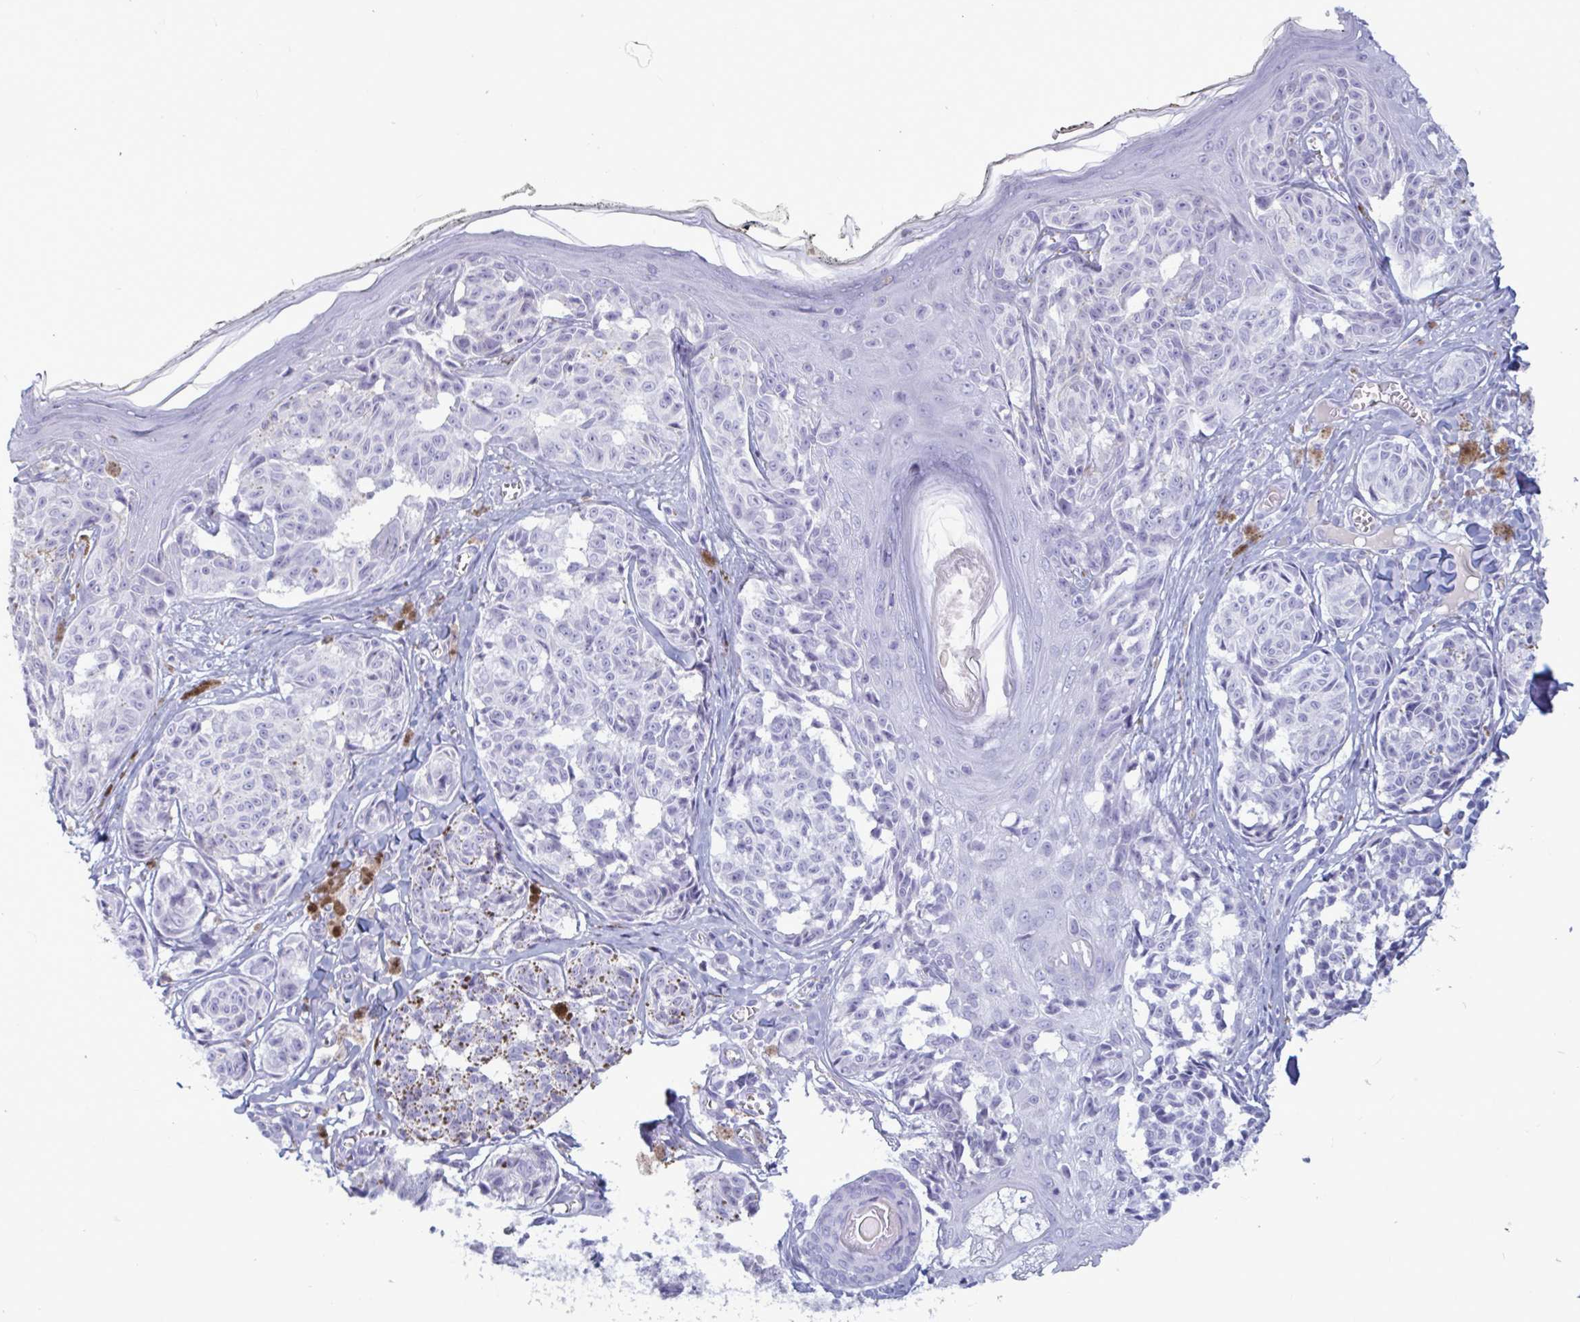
{"staining": {"intensity": "negative", "quantity": "none", "location": "none"}, "tissue": "melanoma", "cell_type": "Tumor cells", "image_type": "cancer", "snomed": [{"axis": "morphology", "description": "Malignant melanoma, NOS"}, {"axis": "topography", "description": "Skin"}], "caption": "Immunohistochemical staining of malignant melanoma displays no significant expression in tumor cells.", "gene": "BBS10", "patient": {"sex": "female", "age": 43}}